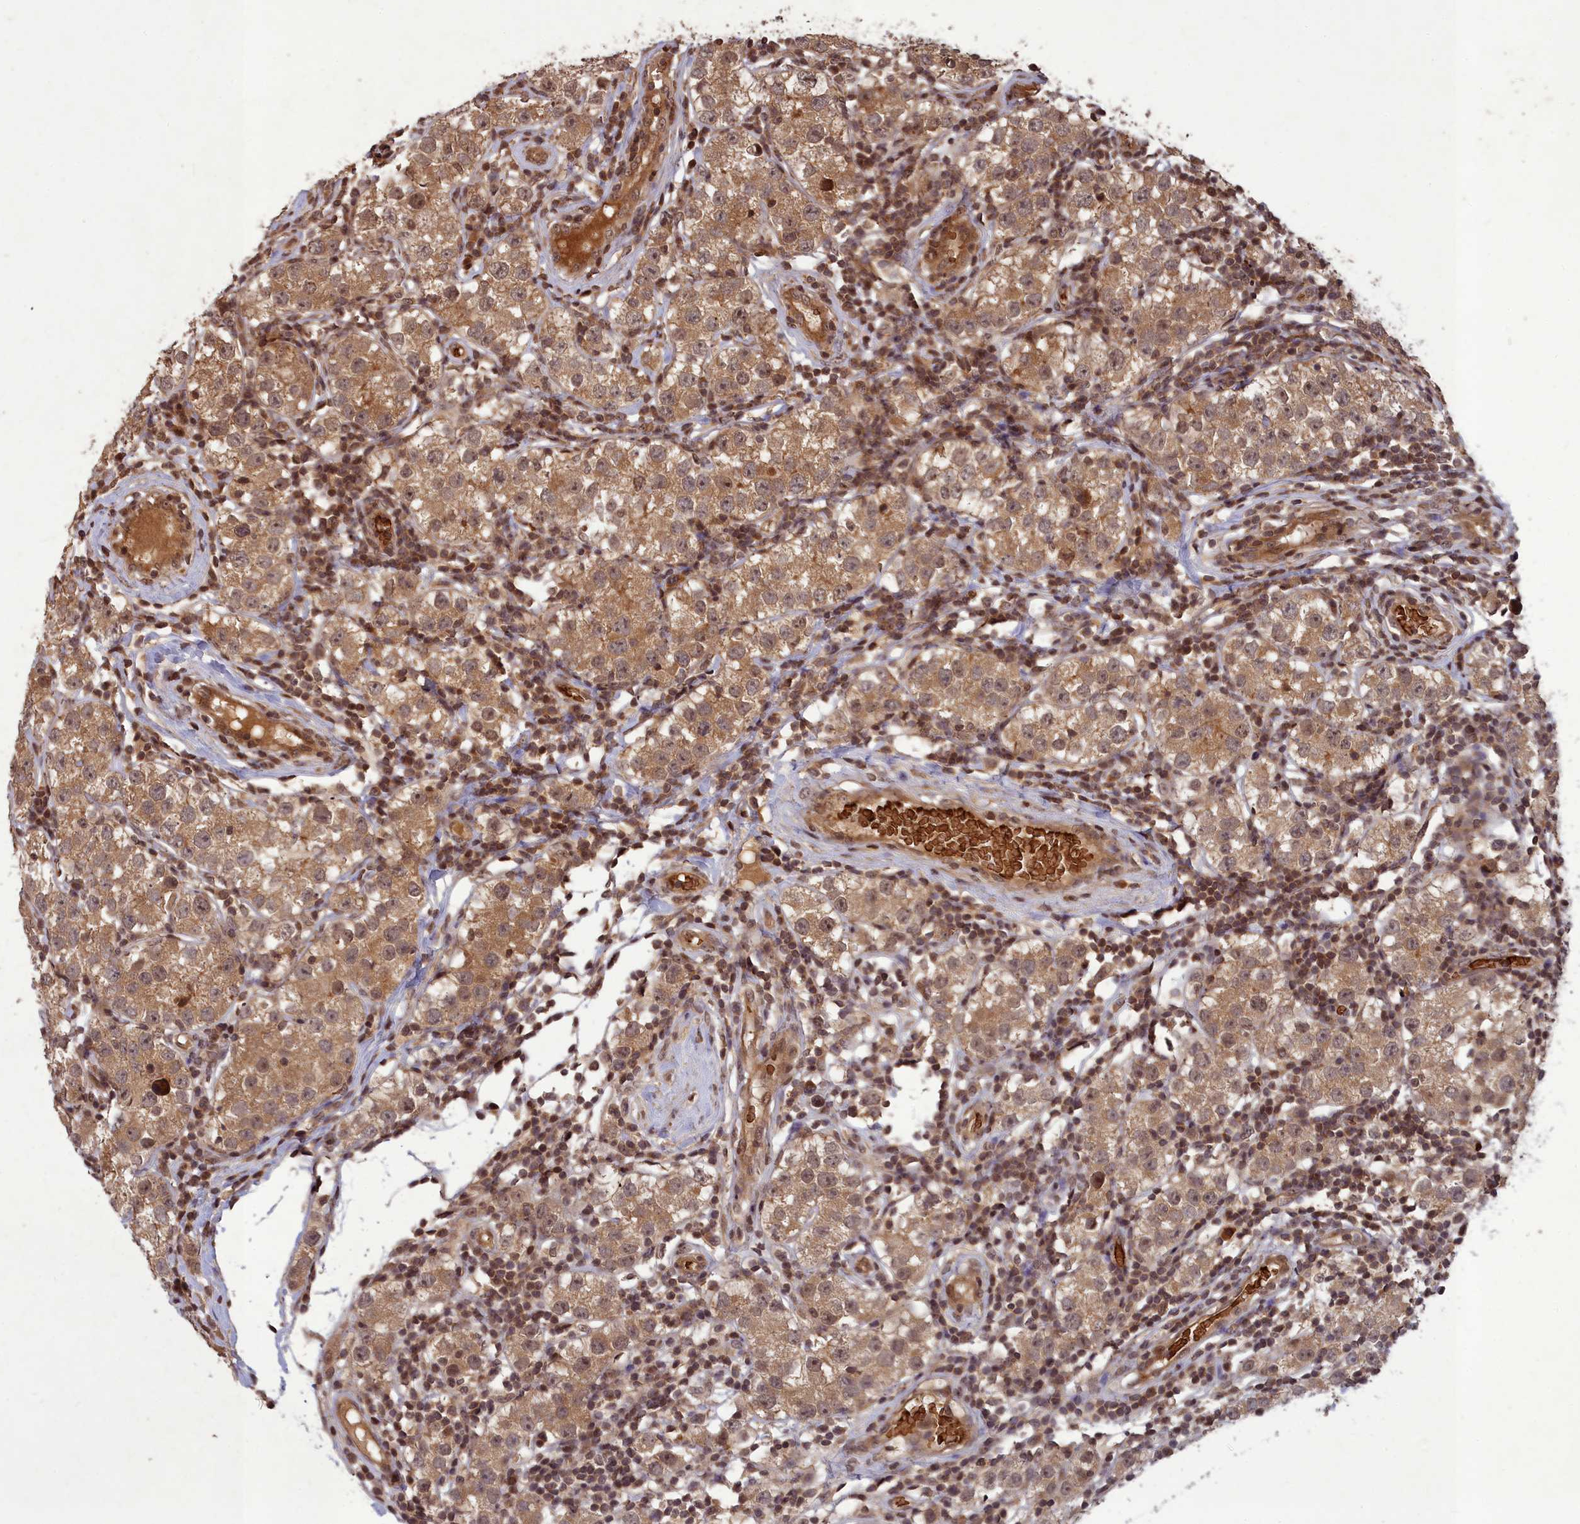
{"staining": {"intensity": "moderate", "quantity": ">75%", "location": "cytoplasmic/membranous"}, "tissue": "testis cancer", "cell_type": "Tumor cells", "image_type": "cancer", "snomed": [{"axis": "morphology", "description": "Seminoma, NOS"}, {"axis": "topography", "description": "Testis"}], "caption": "This image reveals testis seminoma stained with IHC to label a protein in brown. The cytoplasmic/membranous of tumor cells show moderate positivity for the protein. Nuclei are counter-stained blue.", "gene": "SRMS", "patient": {"sex": "male", "age": 34}}